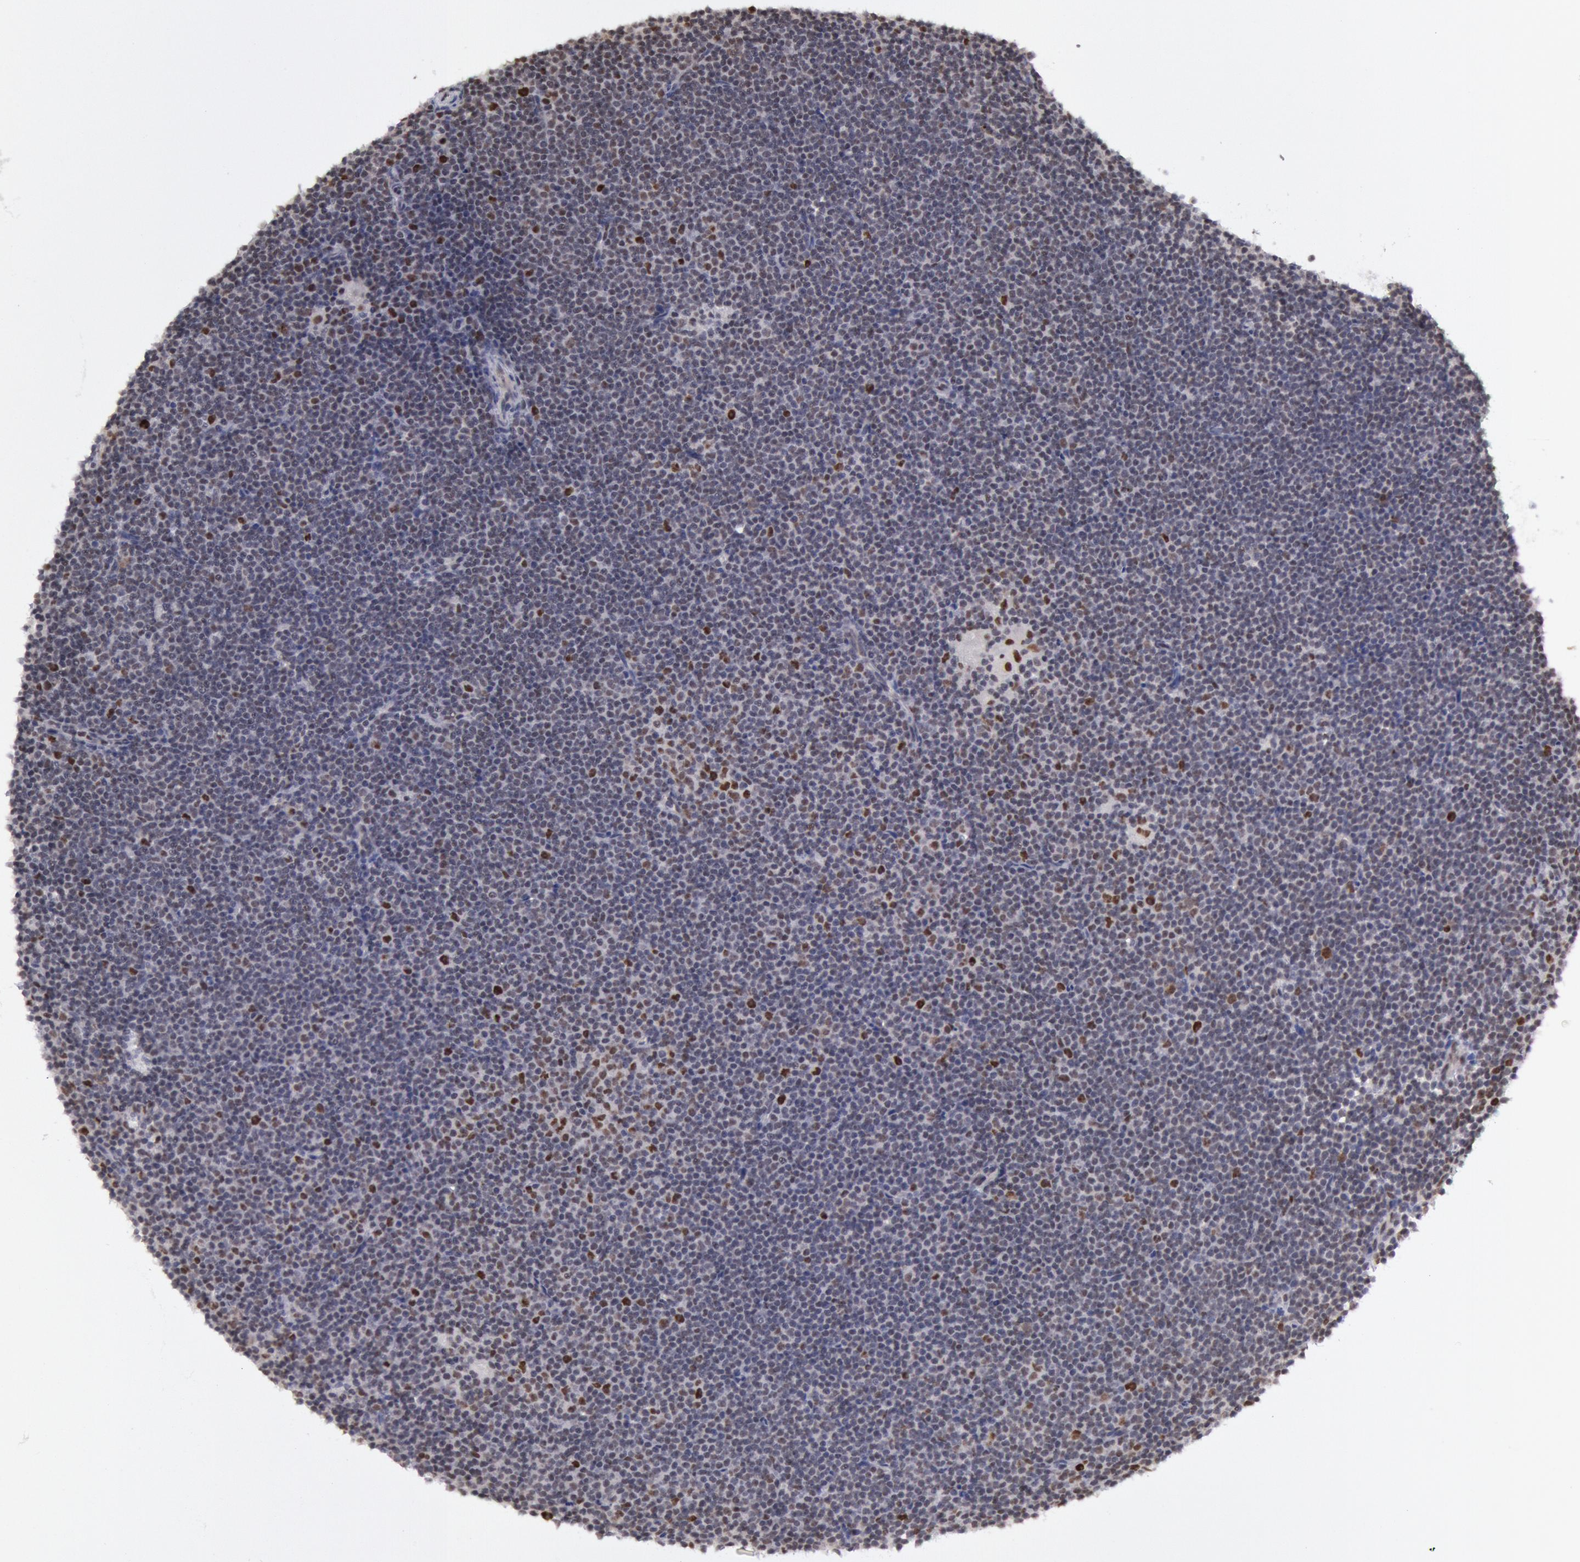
{"staining": {"intensity": "moderate", "quantity": "<25%", "location": "nuclear"}, "tissue": "lymphoma", "cell_type": "Tumor cells", "image_type": "cancer", "snomed": [{"axis": "morphology", "description": "Malignant lymphoma, non-Hodgkin's type, Low grade"}, {"axis": "topography", "description": "Lymph node"}], "caption": "A brown stain labels moderate nuclear positivity of a protein in human lymphoma tumor cells. (DAB (3,3'-diaminobenzidine) = brown stain, brightfield microscopy at high magnification).", "gene": "PPP4R3B", "patient": {"sex": "female", "age": 69}}